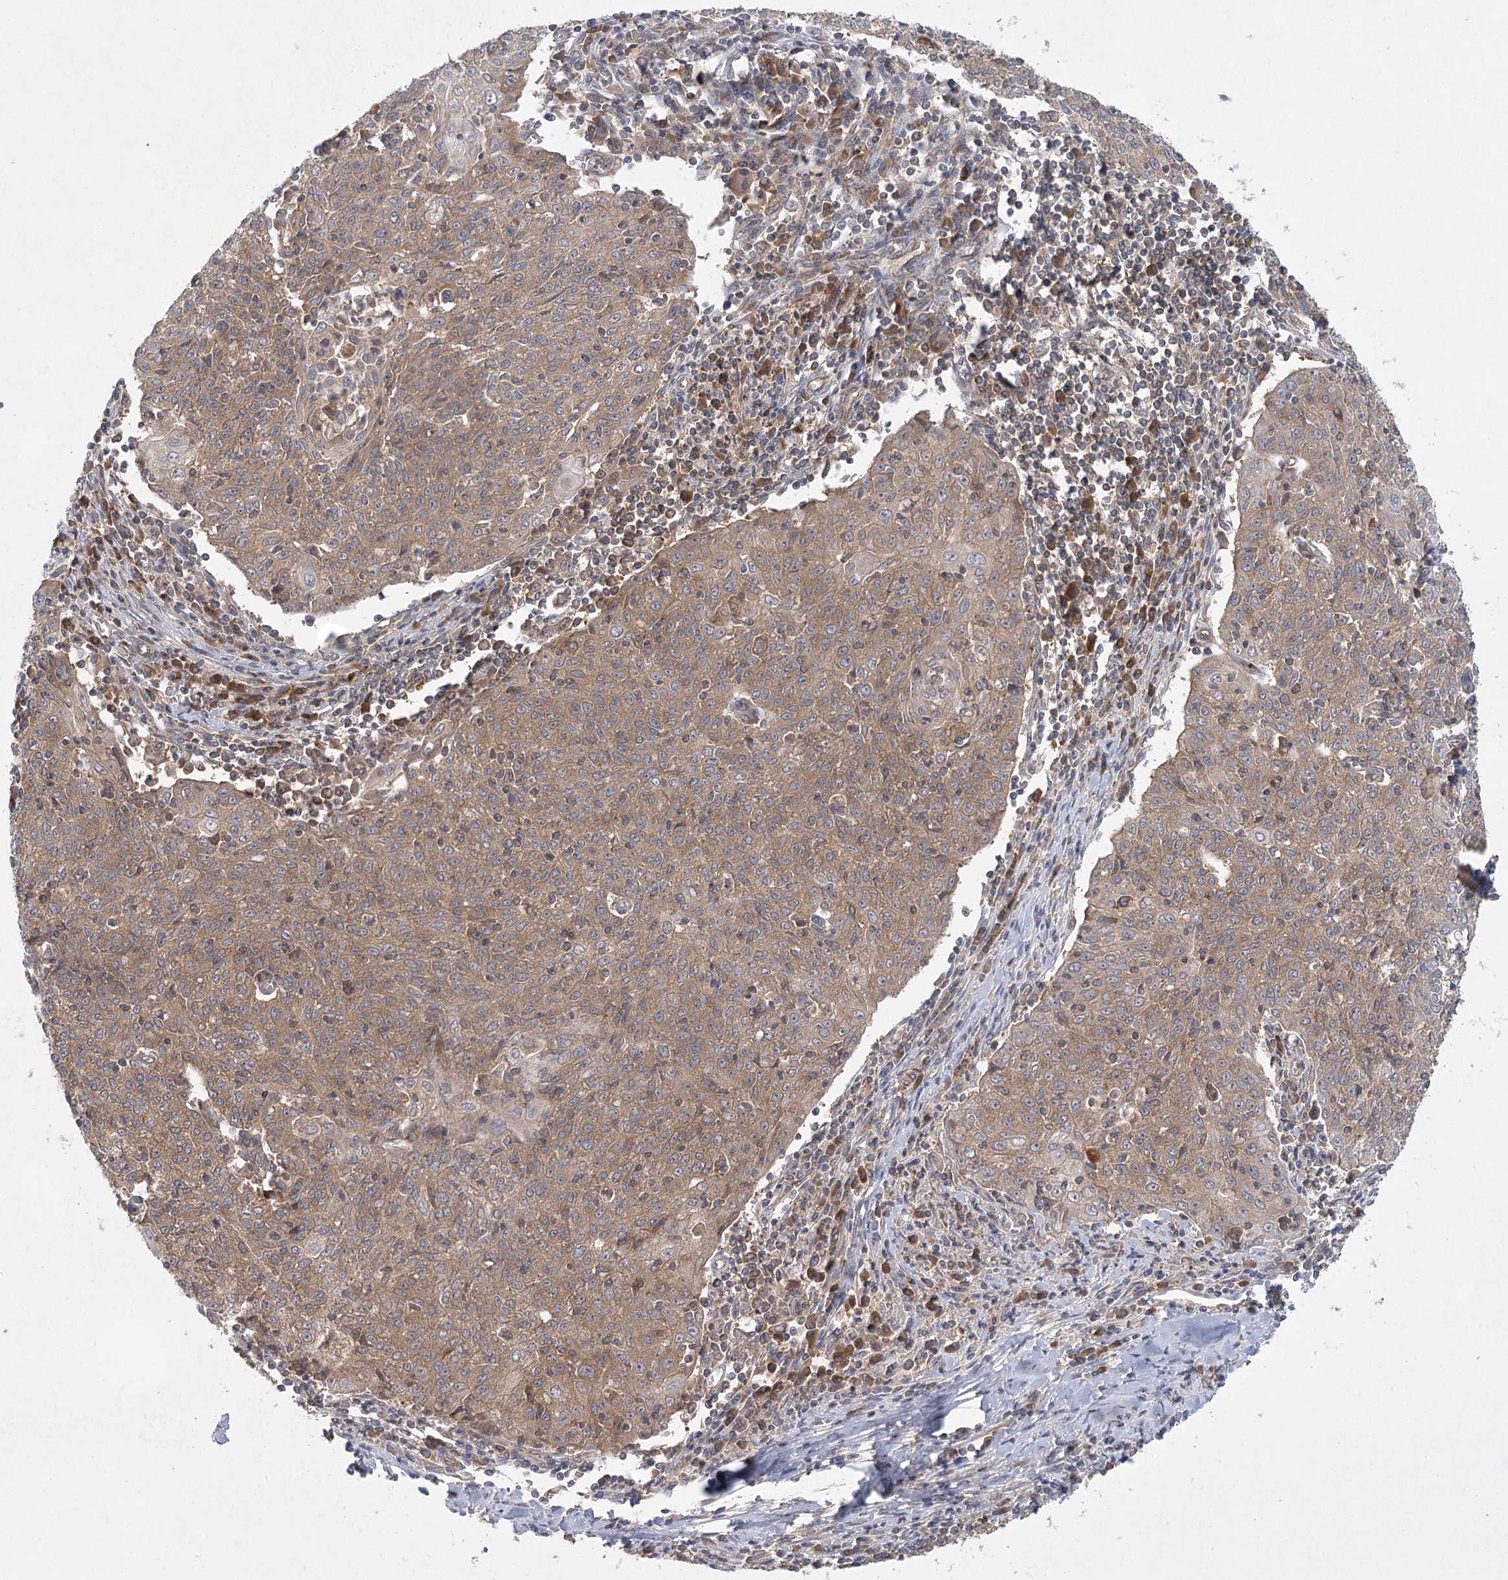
{"staining": {"intensity": "moderate", "quantity": "25%-75%", "location": "cytoplasmic/membranous"}, "tissue": "cervical cancer", "cell_type": "Tumor cells", "image_type": "cancer", "snomed": [{"axis": "morphology", "description": "Squamous cell carcinoma, NOS"}, {"axis": "topography", "description": "Cervix"}], "caption": "Protein expression analysis of human cervical cancer reveals moderate cytoplasmic/membranous staining in approximately 25%-75% of tumor cells.", "gene": "EIF3A", "patient": {"sex": "female", "age": 48}}